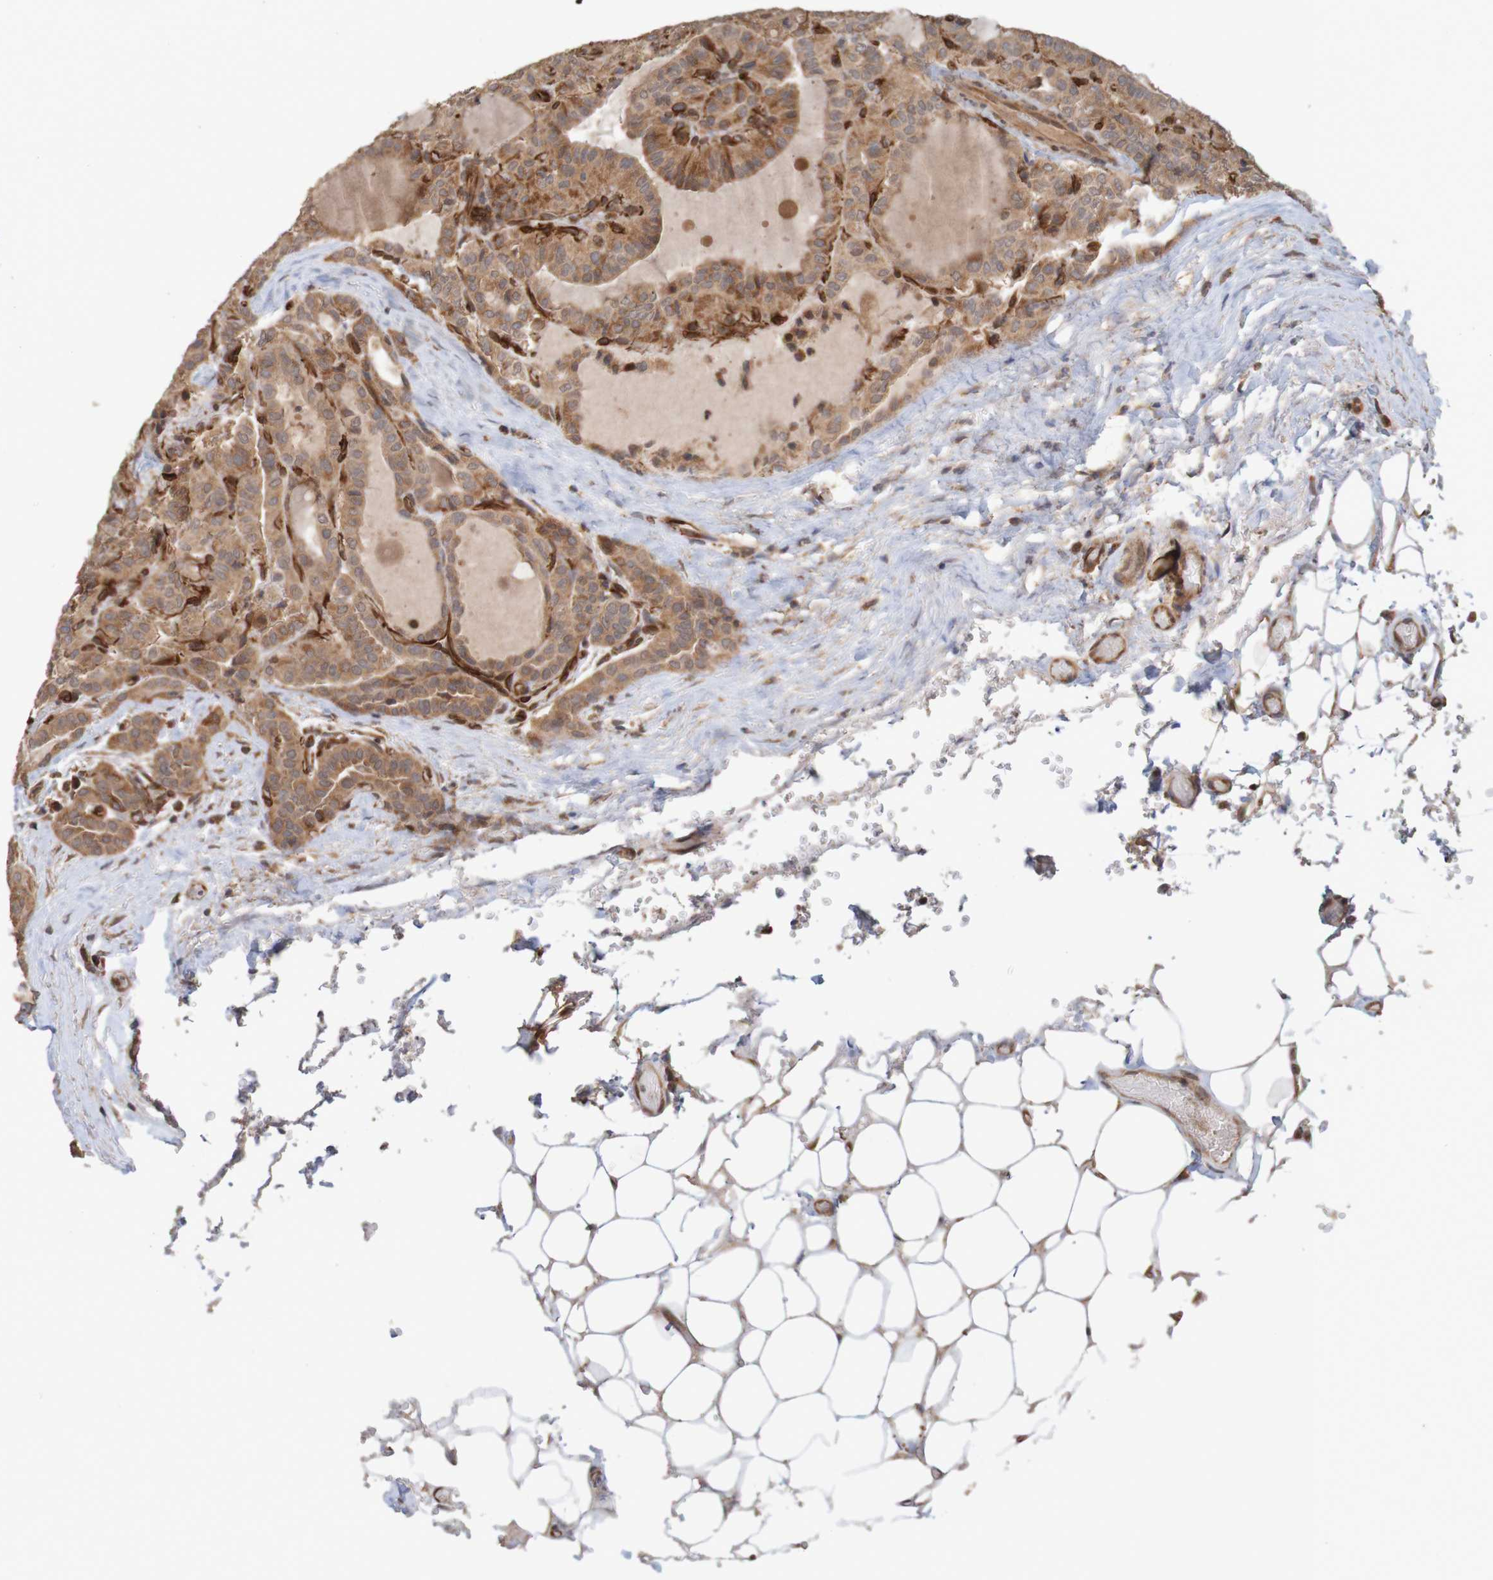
{"staining": {"intensity": "moderate", "quantity": ">75%", "location": "cytoplasmic/membranous"}, "tissue": "thyroid cancer", "cell_type": "Tumor cells", "image_type": "cancer", "snomed": [{"axis": "morphology", "description": "Papillary adenocarcinoma, NOS"}, {"axis": "topography", "description": "Thyroid gland"}], "caption": "Protein staining of thyroid cancer (papillary adenocarcinoma) tissue demonstrates moderate cytoplasmic/membranous expression in about >75% of tumor cells. (IHC, brightfield microscopy, high magnification).", "gene": "MRPL52", "patient": {"sex": "male", "age": 77}}